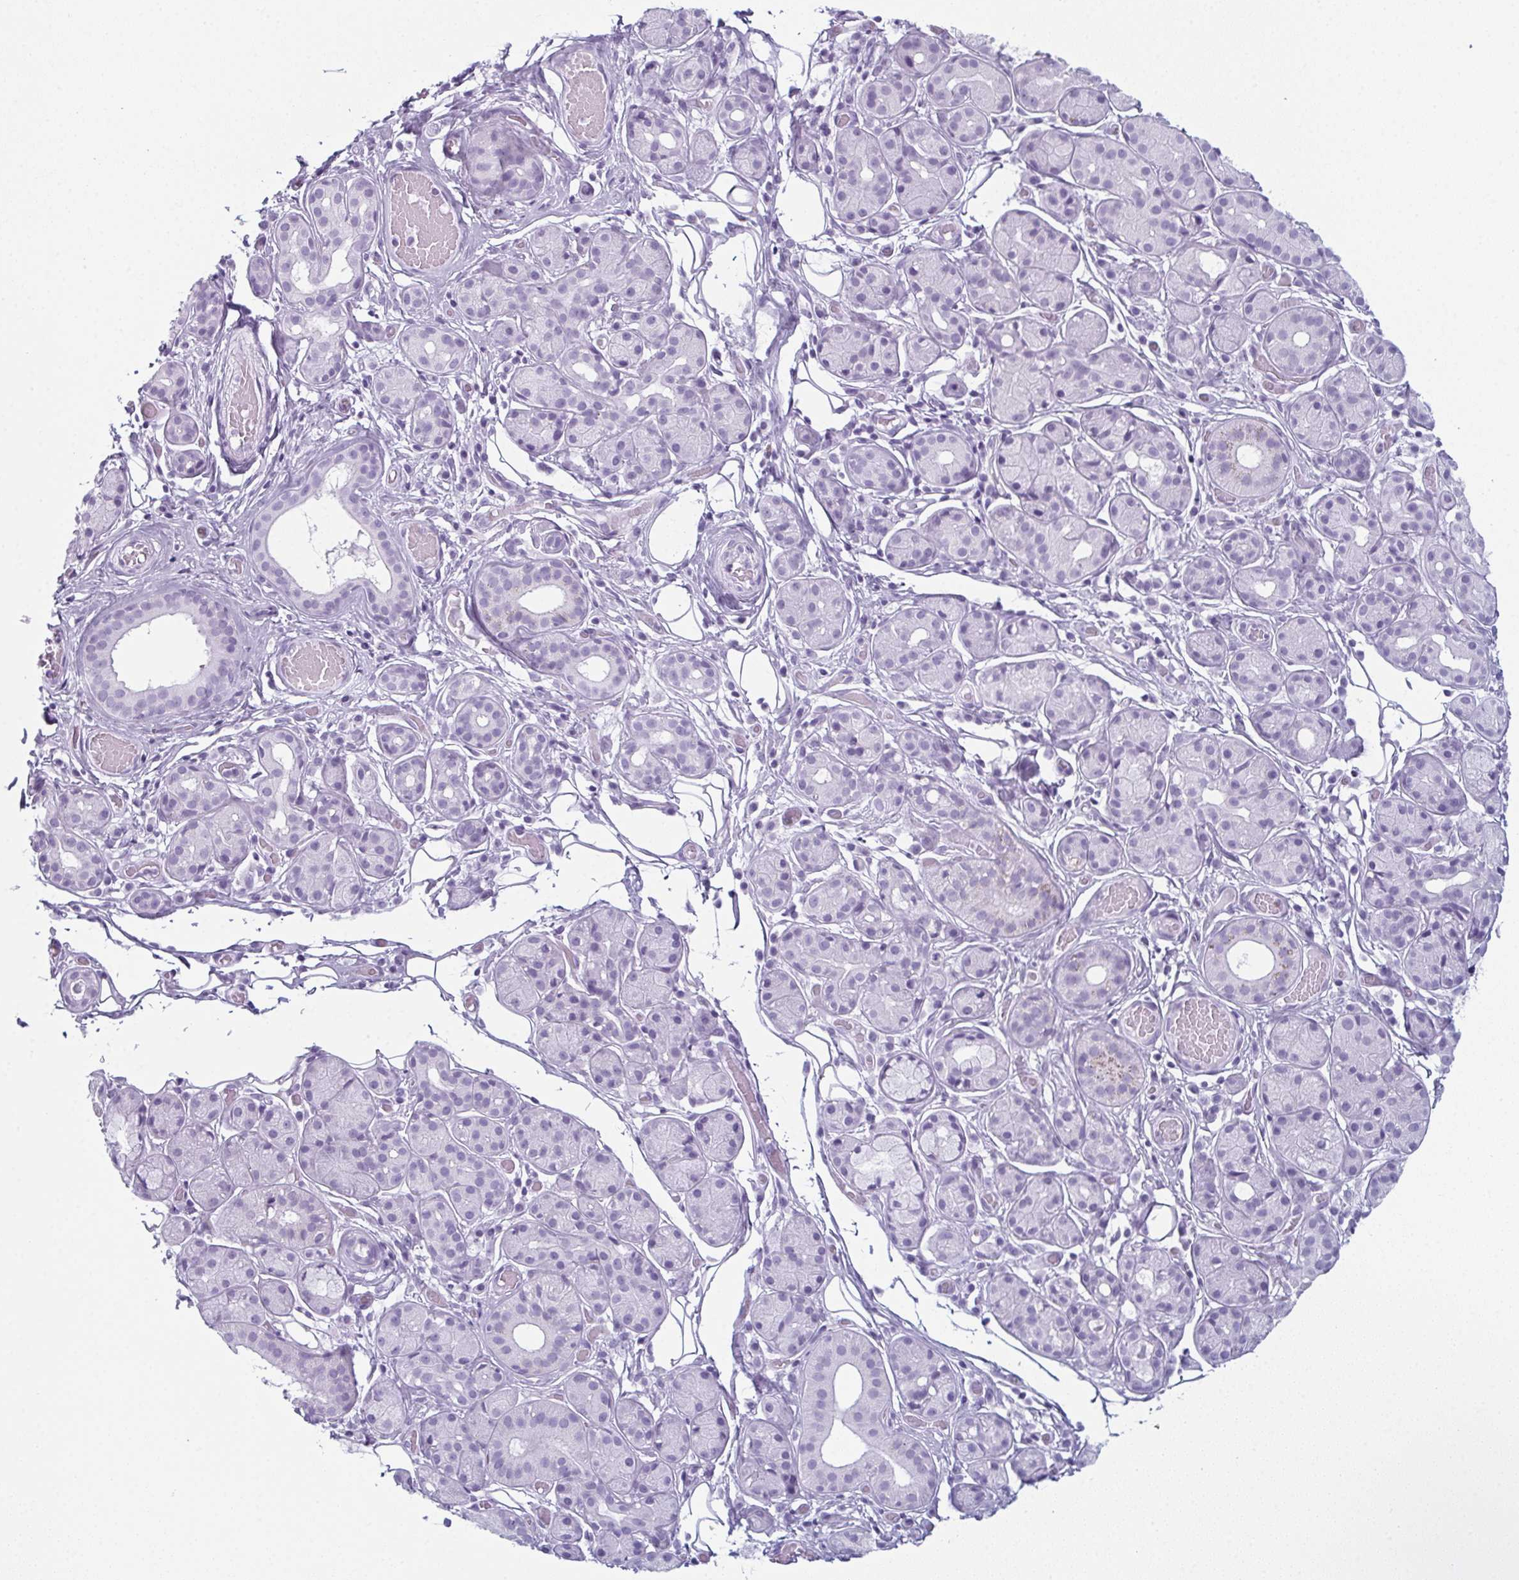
{"staining": {"intensity": "negative", "quantity": "none", "location": "none"}, "tissue": "salivary gland", "cell_type": "Glandular cells", "image_type": "normal", "snomed": [{"axis": "morphology", "description": "Normal tissue, NOS"}, {"axis": "topography", "description": "Salivary gland"}, {"axis": "topography", "description": "Peripheral nerve tissue"}], "caption": "An immunohistochemistry histopathology image of benign salivary gland is shown. There is no staining in glandular cells of salivary gland.", "gene": "ENKUR", "patient": {"sex": "male", "age": 71}}